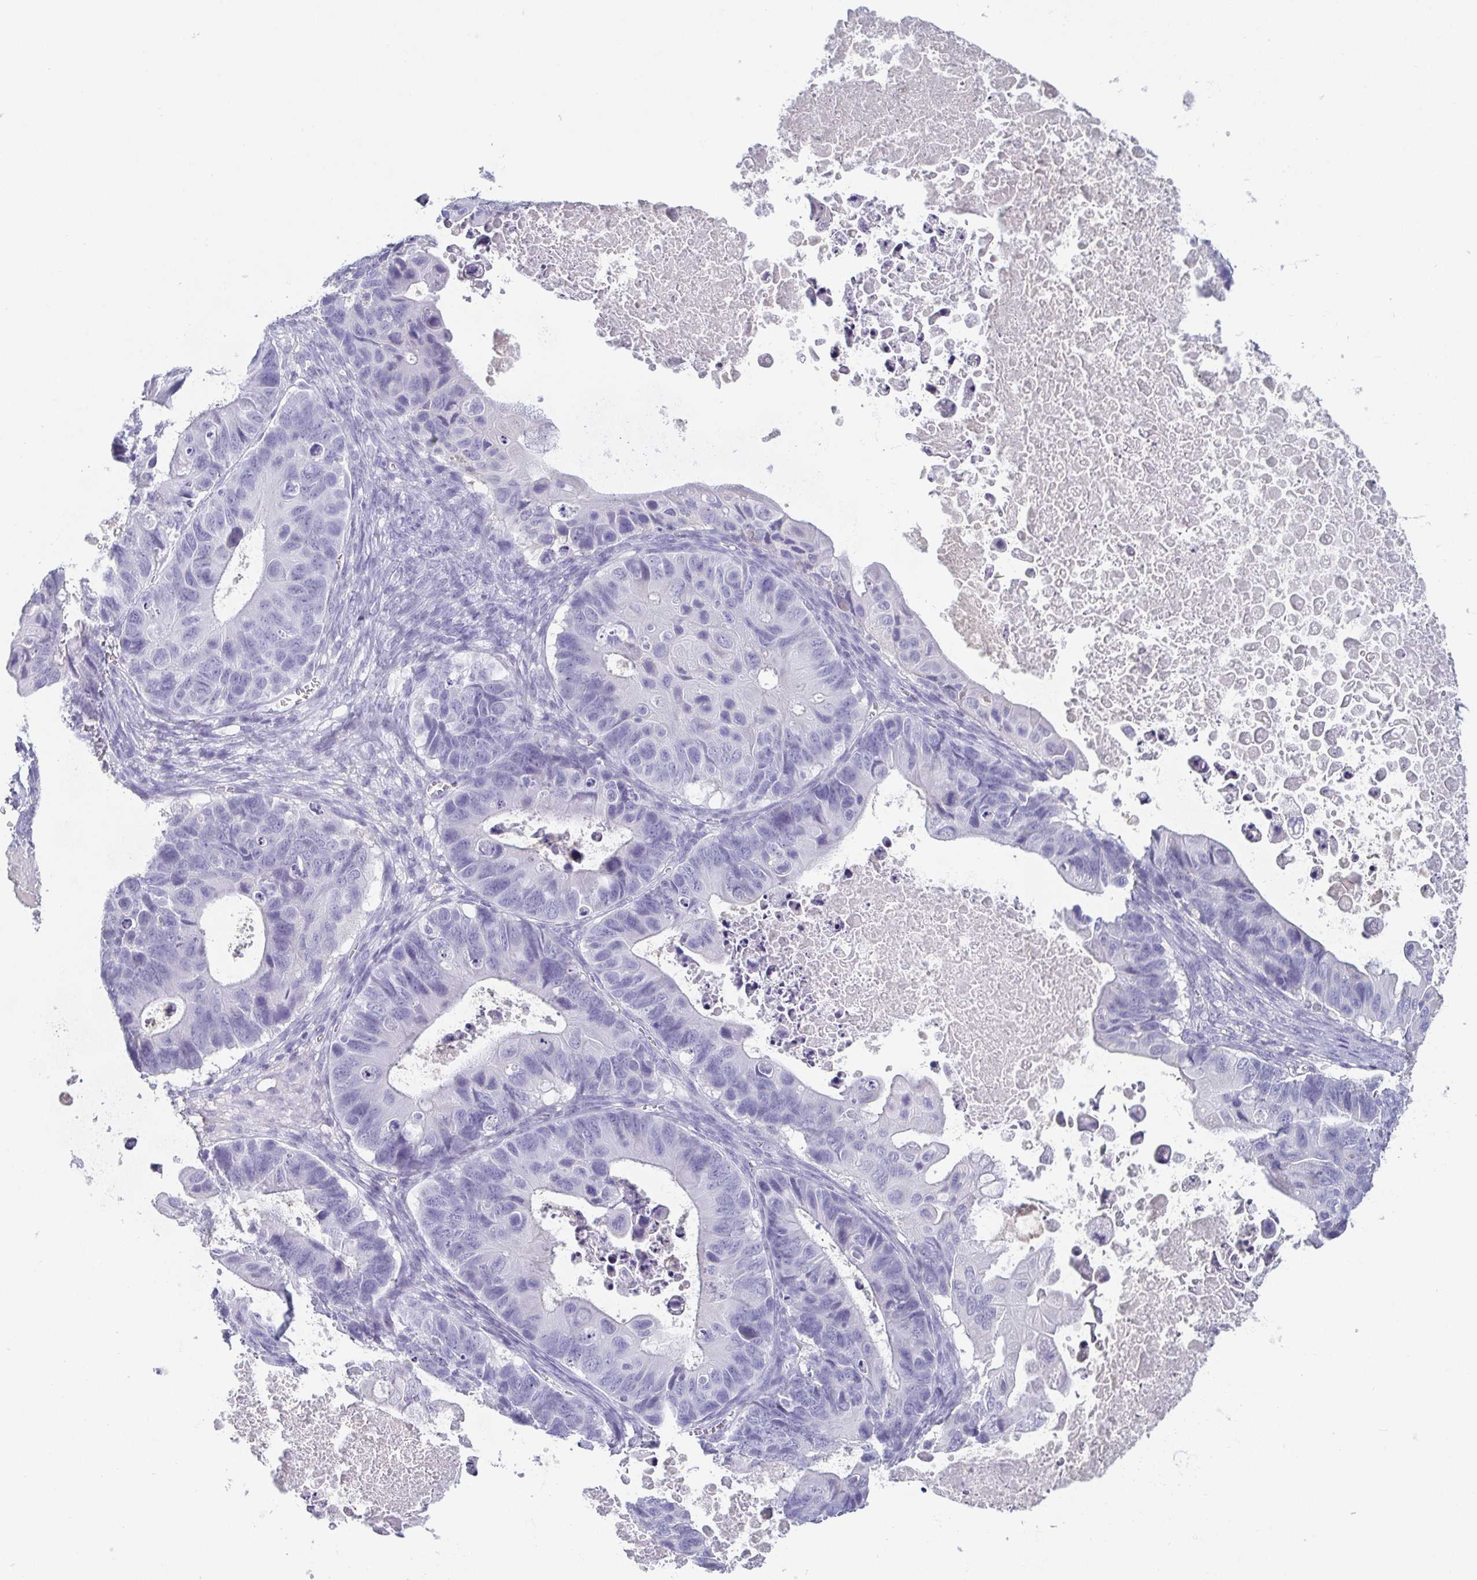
{"staining": {"intensity": "negative", "quantity": "none", "location": "none"}, "tissue": "ovarian cancer", "cell_type": "Tumor cells", "image_type": "cancer", "snomed": [{"axis": "morphology", "description": "Cystadenocarcinoma, mucinous, NOS"}, {"axis": "topography", "description": "Ovary"}], "caption": "Immunohistochemical staining of ovarian cancer (mucinous cystadenocarcinoma) shows no significant positivity in tumor cells. (Brightfield microscopy of DAB (3,3'-diaminobenzidine) IHC at high magnification).", "gene": "ITLN1", "patient": {"sex": "female", "age": 64}}